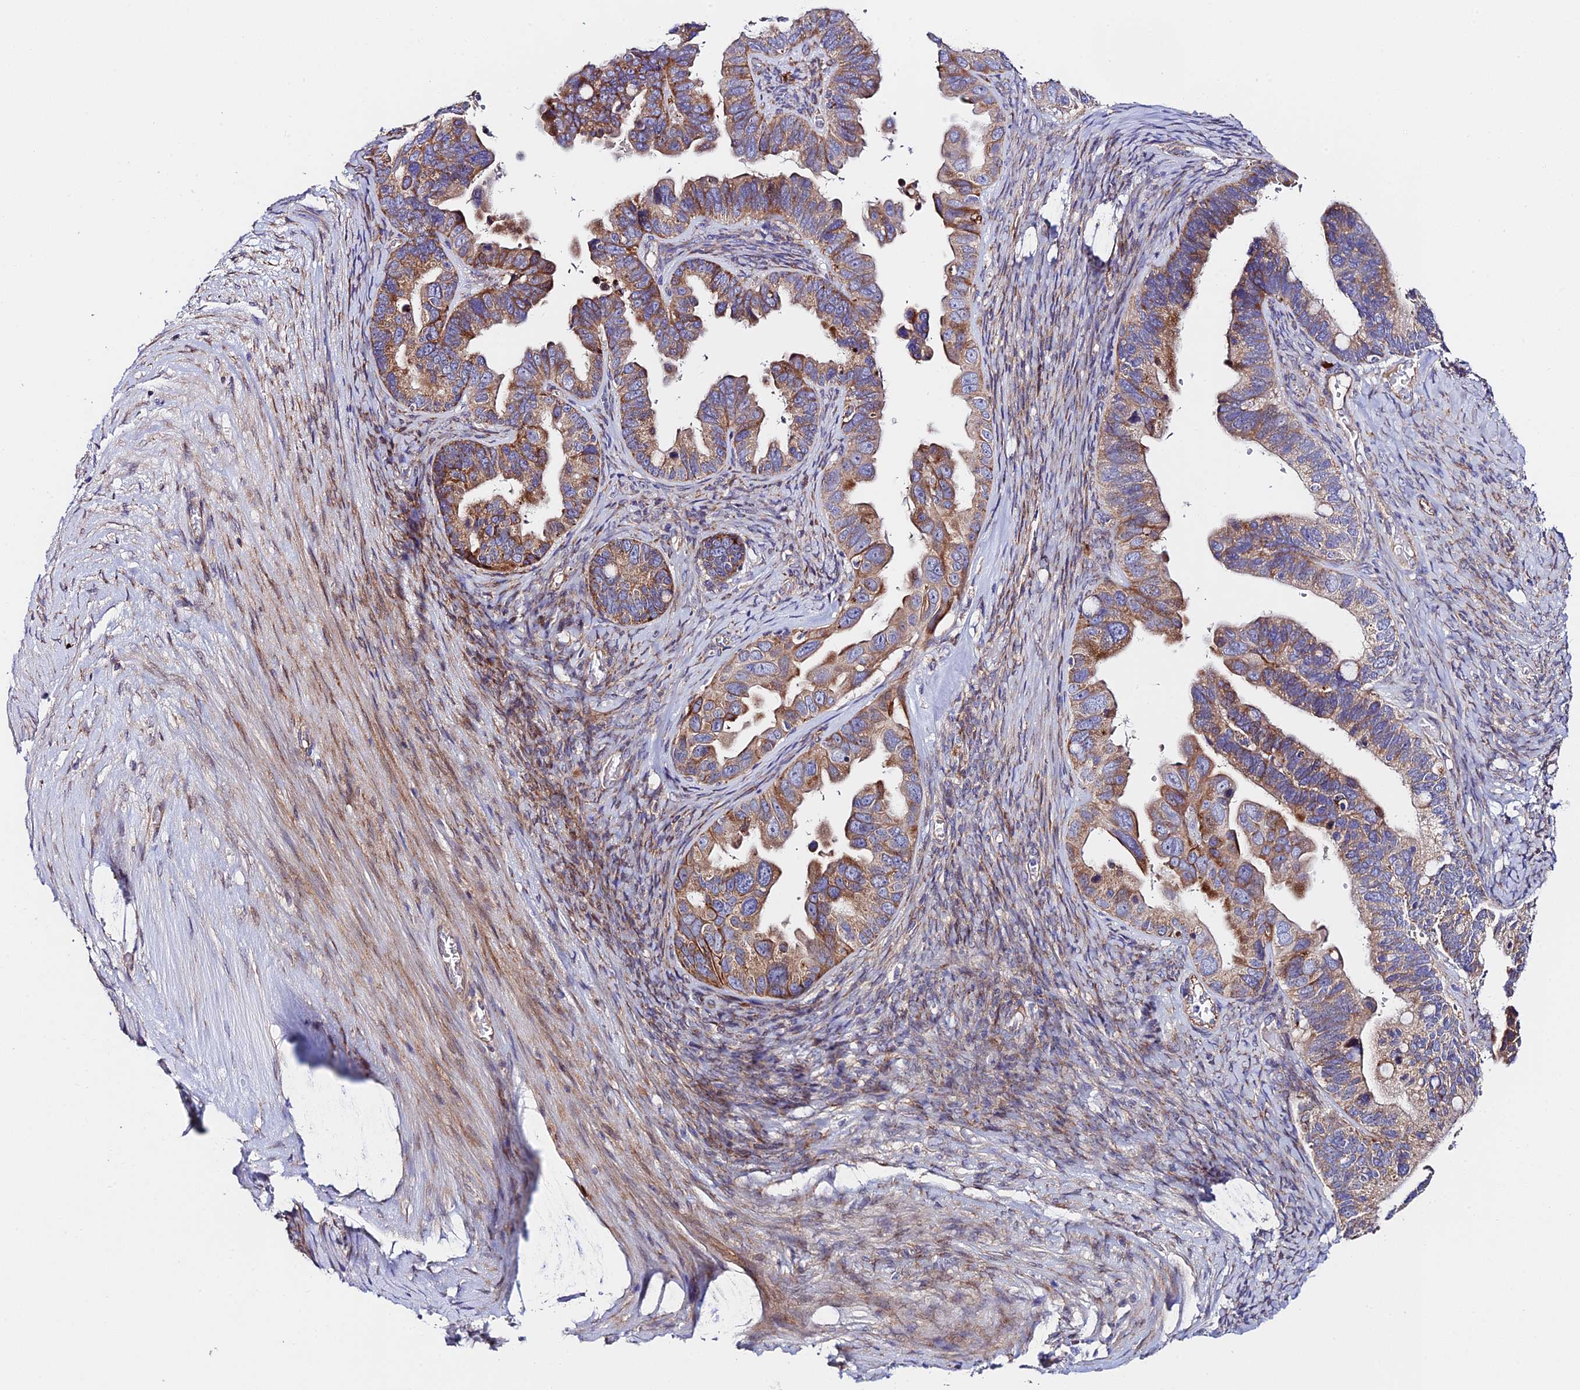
{"staining": {"intensity": "moderate", "quantity": ">75%", "location": "cytoplasmic/membranous"}, "tissue": "ovarian cancer", "cell_type": "Tumor cells", "image_type": "cancer", "snomed": [{"axis": "morphology", "description": "Cystadenocarcinoma, serous, NOS"}, {"axis": "topography", "description": "Ovary"}], "caption": "IHC micrograph of human ovarian cancer (serous cystadenocarcinoma) stained for a protein (brown), which reveals medium levels of moderate cytoplasmic/membranous expression in approximately >75% of tumor cells.", "gene": "VPS13C", "patient": {"sex": "female", "age": 56}}